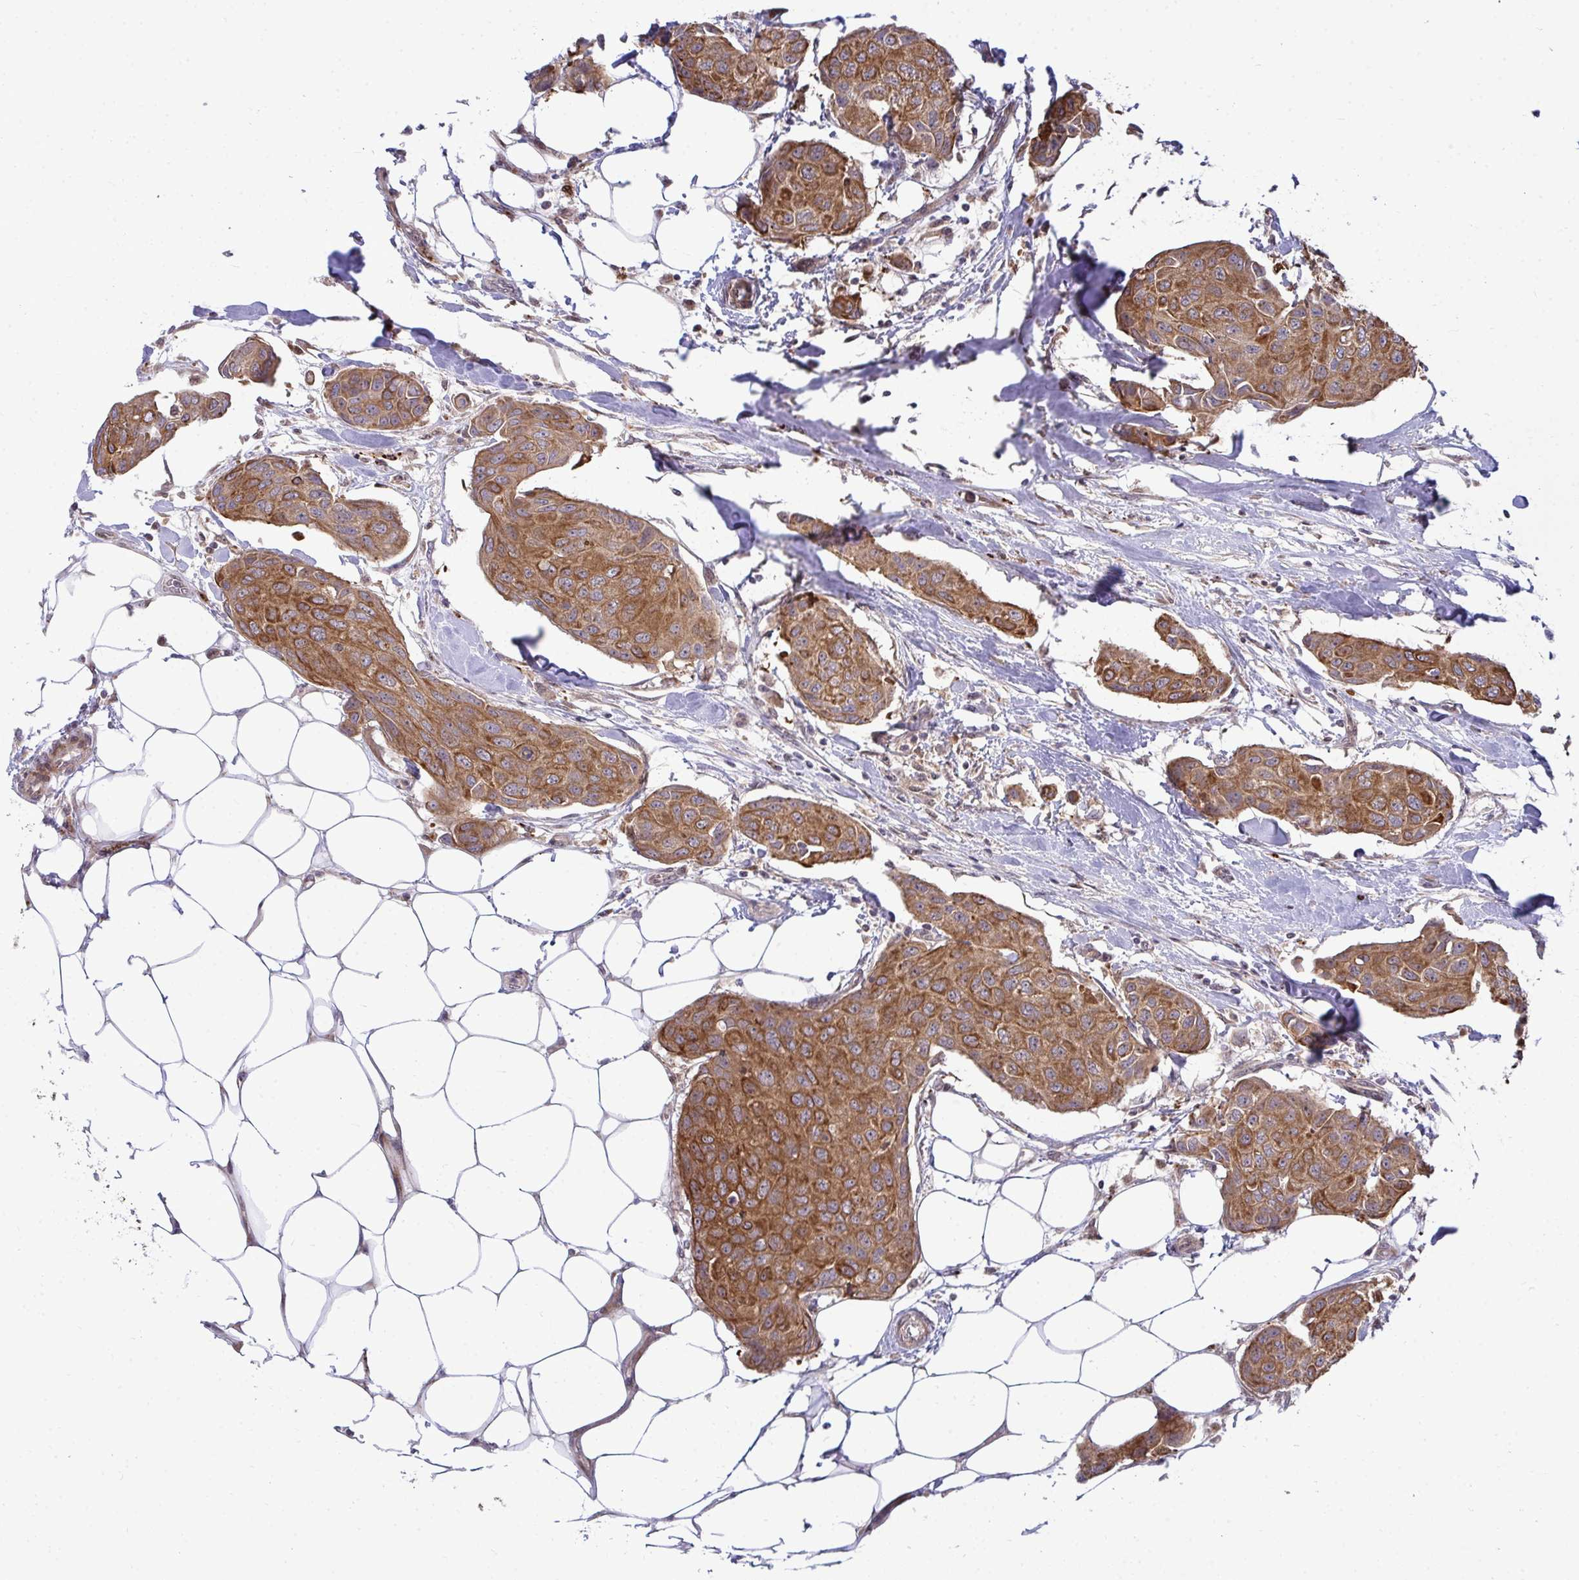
{"staining": {"intensity": "moderate", "quantity": ">75%", "location": "cytoplasmic/membranous"}, "tissue": "breast cancer", "cell_type": "Tumor cells", "image_type": "cancer", "snomed": [{"axis": "morphology", "description": "Duct carcinoma"}, {"axis": "topography", "description": "Breast"}, {"axis": "topography", "description": "Lymph node"}], "caption": "Protein expression analysis of breast cancer reveals moderate cytoplasmic/membranous positivity in about >75% of tumor cells.", "gene": "TRIM44", "patient": {"sex": "female", "age": 80}}